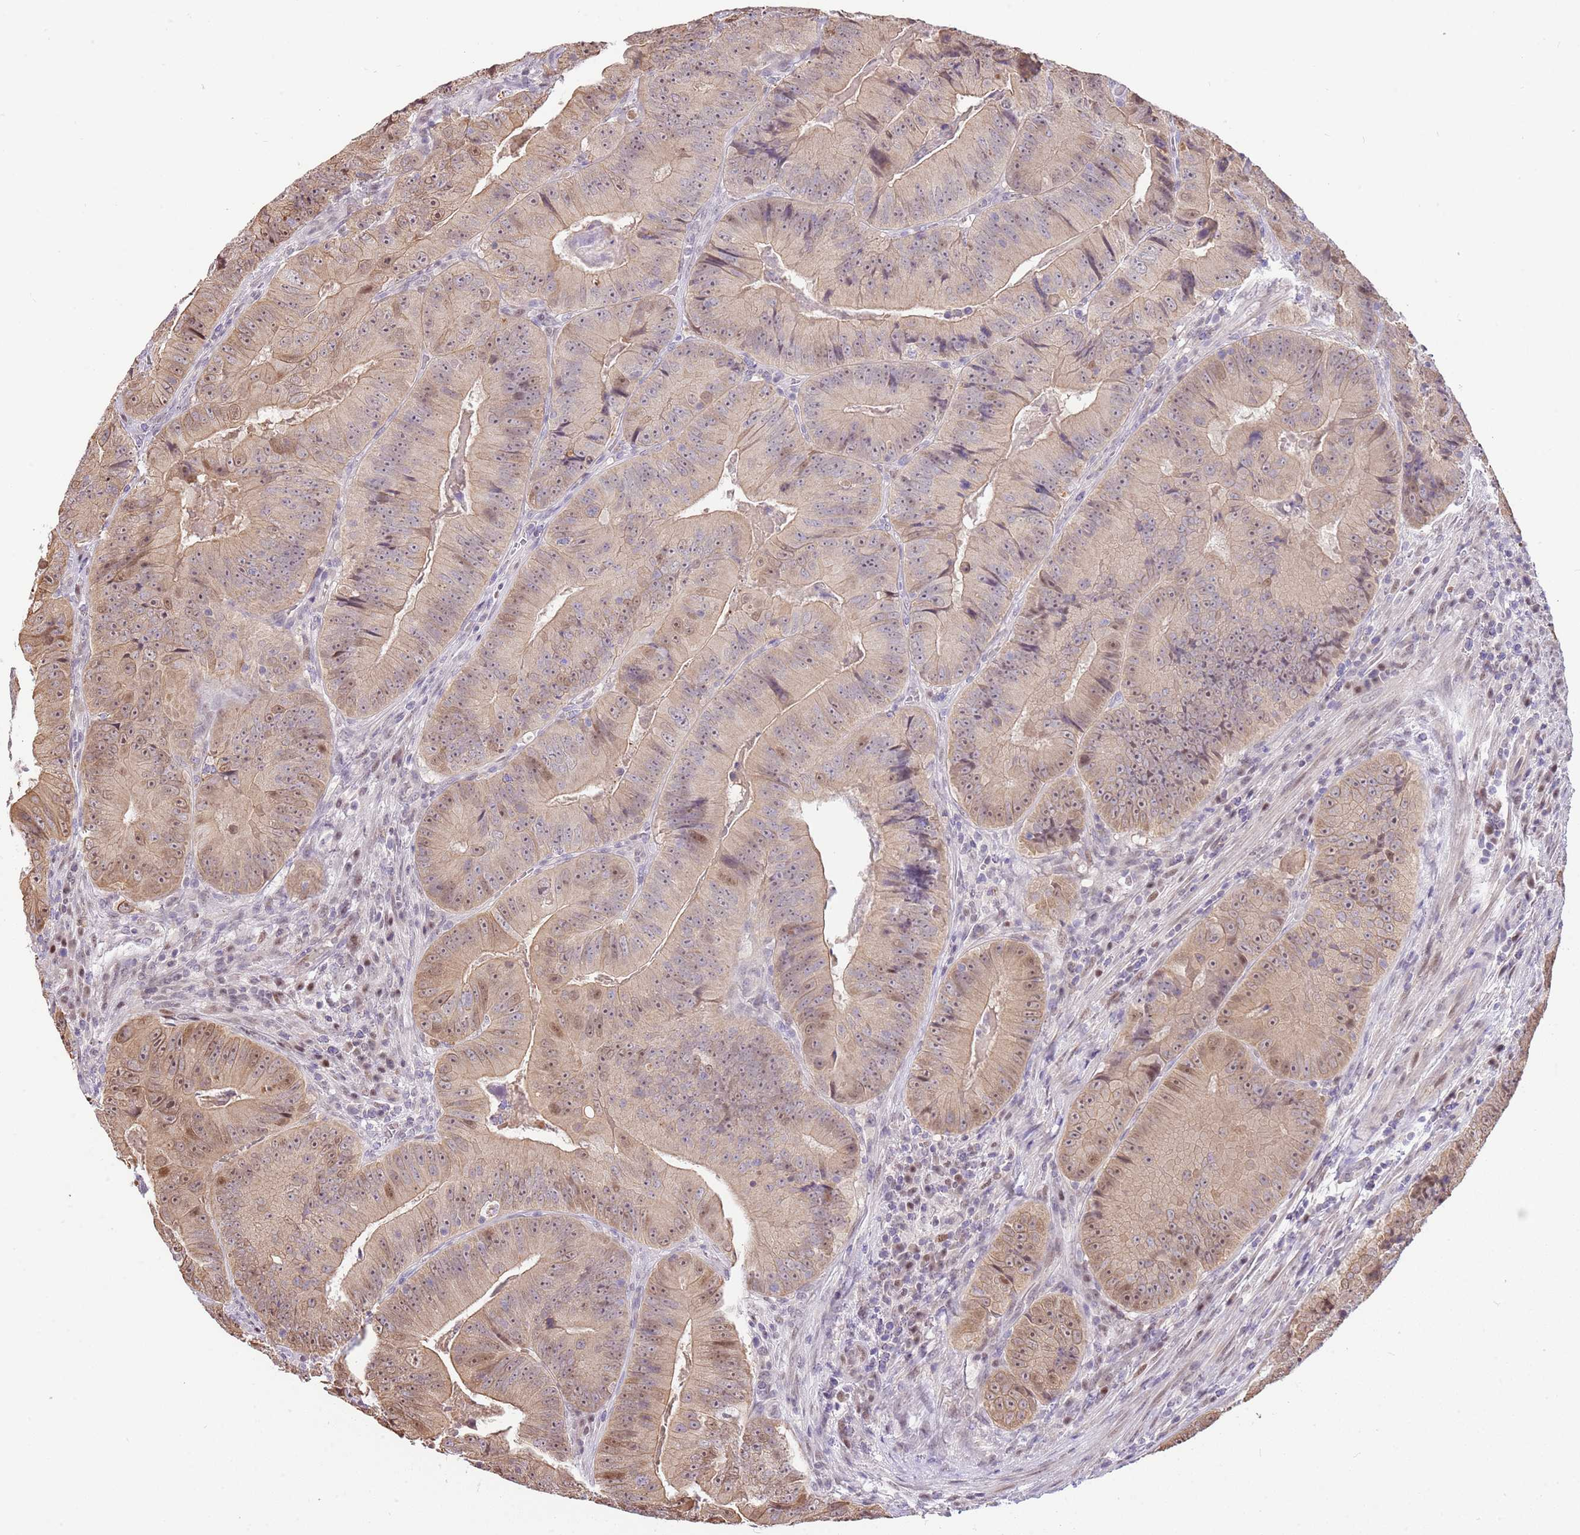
{"staining": {"intensity": "moderate", "quantity": ">75%", "location": "cytoplasmic/membranous,nuclear"}, "tissue": "colorectal cancer", "cell_type": "Tumor cells", "image_type": "cancer", "snomed": [{"axis": "morphology", "description": "Adenocarcinoma, NOS"}, {"axis": "topography", "description": "Colon"}], "caption": "Adenocarcinoma (colorectal) stained with a brown dye shows moderate cytoplasmic/membranous and nuclear positive staining in approximately >75% of tumor cells.", "gene": "RFK", "patient": {"sex": "female", "age": 86}}